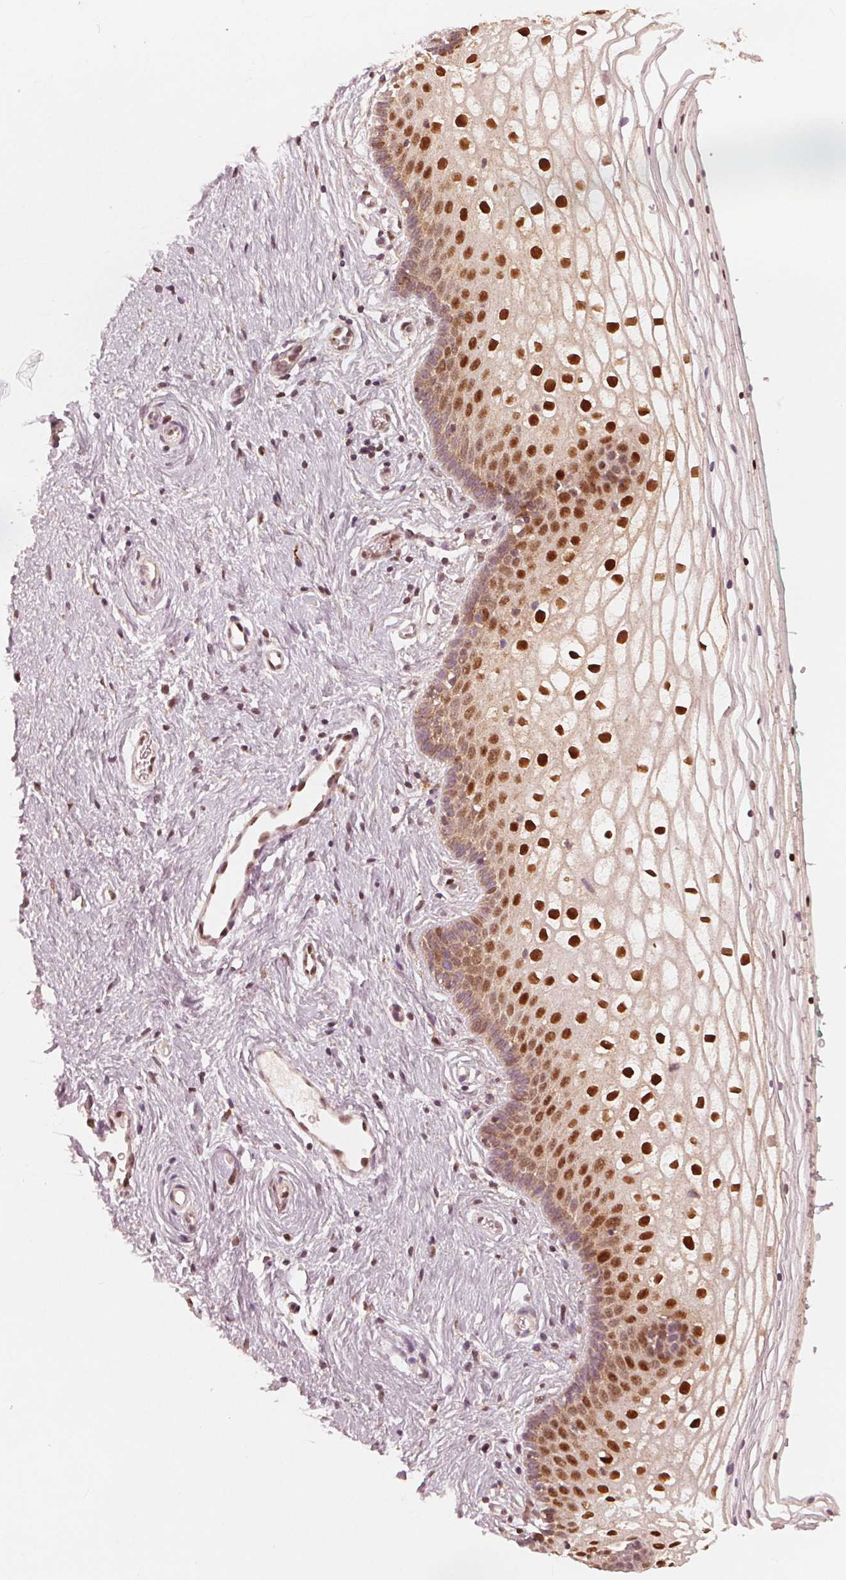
{"staining": {"intensity": "strong", "quantity": "25%-75%", "location": "nuclear"}, "tissue": "vagina", "cell_type": "Squamous epithelial cells", "image_type": "normal", "snomed": [{"axis": "morphology", "description": "Normal tissue, NOS"}, {"axis": "topography", "description": "Vagina"}], "caption": "The photomicrograph exhibits staining of unremarkable vagina, revealing strong nuclear protein positivity (brown color) within squamous epithelial cells. The staining was performed using DAB (3,3'-diaminobenzidine), with brown indicating positive protein expression. Nuclei are stained blue with hematoxylin.", "gene": "SQSTM1", "patient": {"sex": "female", "age": 36}}